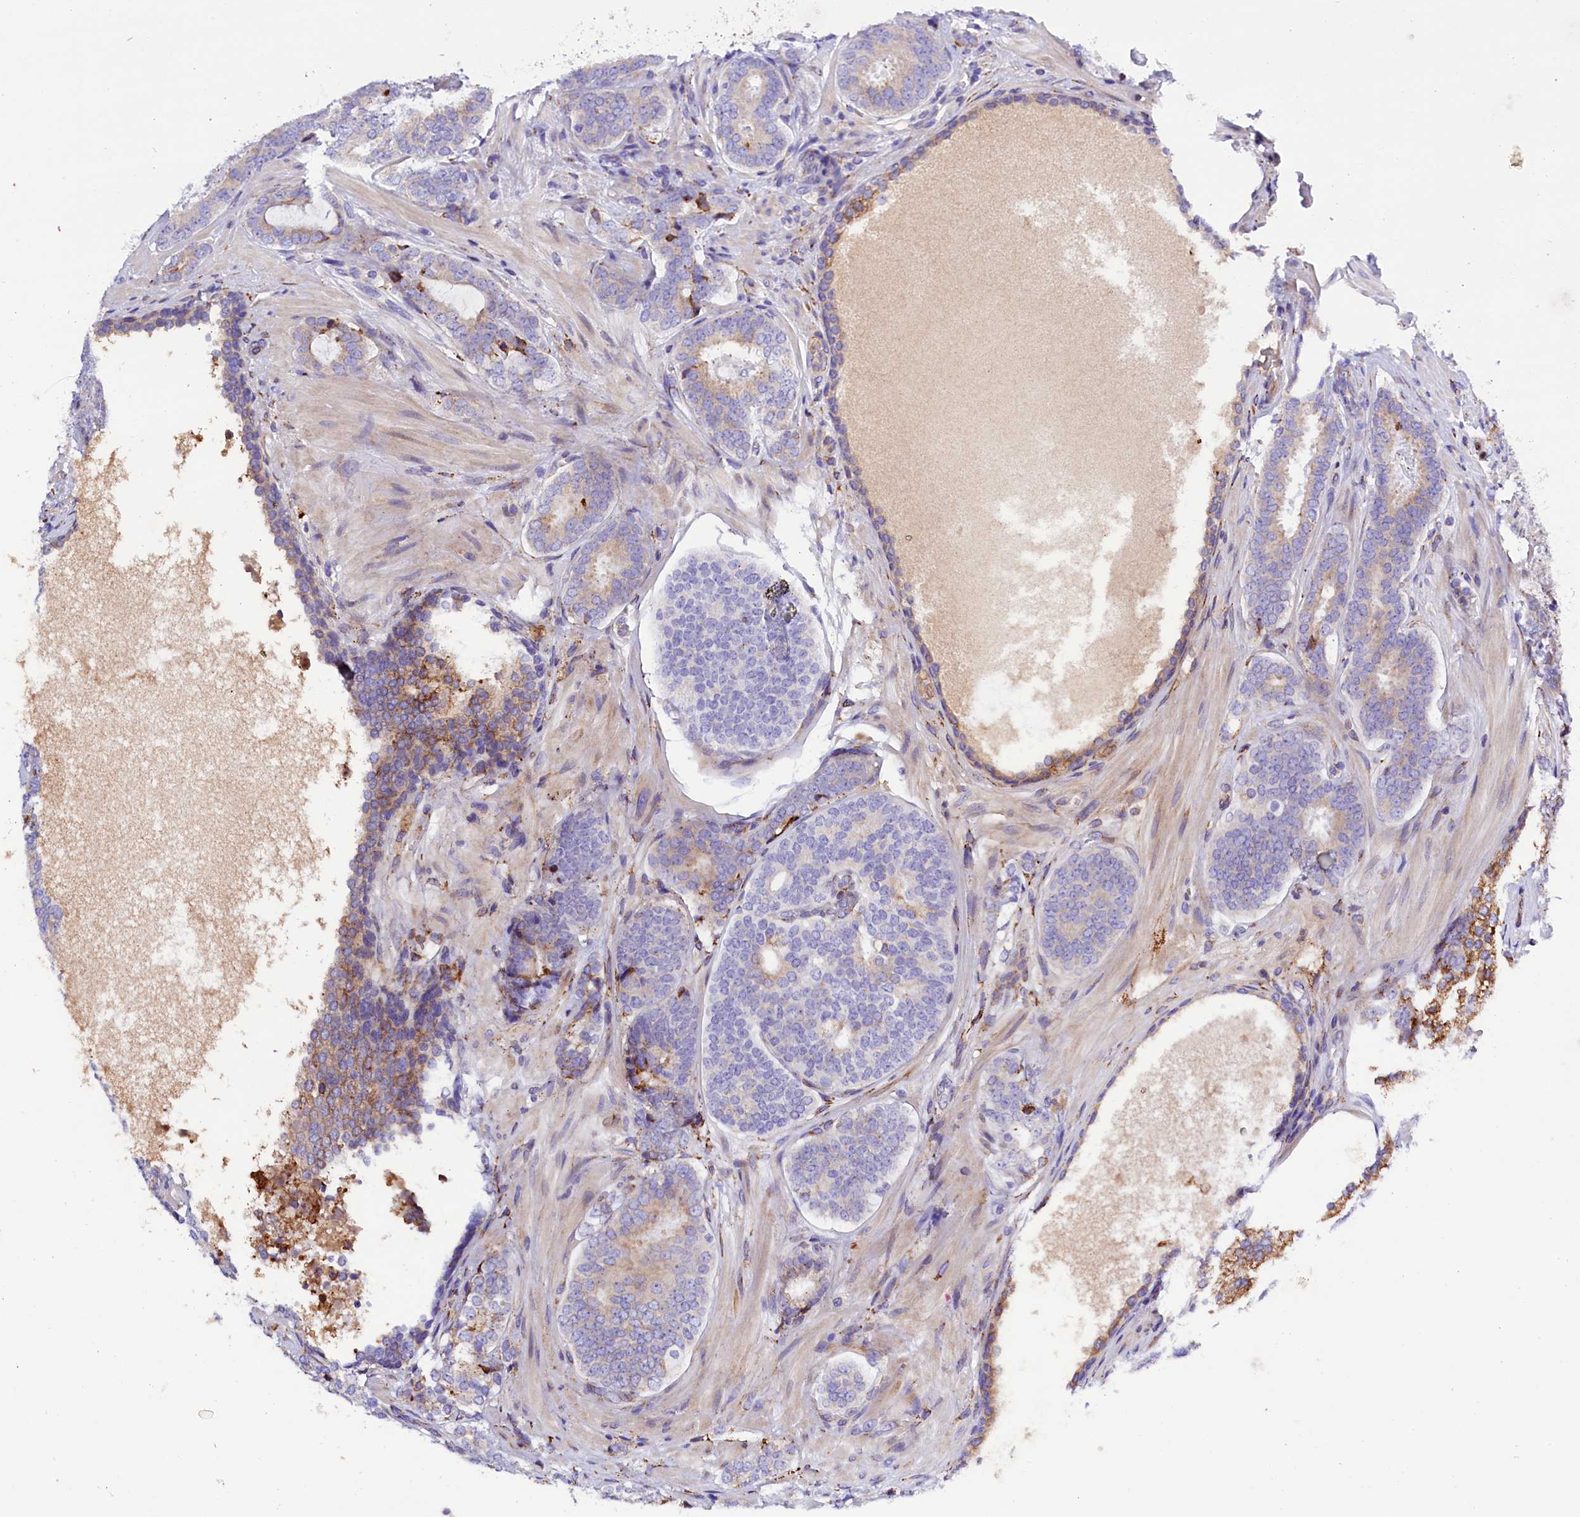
{"staining": {"intensity": "moderate", "quantity": "25%-75%", "location": "cytoplasmic/membranous"}, "tissue": "prostate cancer", "cell_type": "Tumor cells", "image_type": "cancer", "snomed": [{"axis": "morphology", "description": "Adenocarcinoma, High grade"}, {"axis": "topography", "description": "Prostate"}], "caption": "Adenocarcinoma (high-grade) (prostate) stained with a brown dye demonstrates moderate cytoplasmic/membranous positive staining in approximately 25%-75% of tumor cells.", "gene": "CMTR2", "patient": {"sex": "male", "age": 63}}